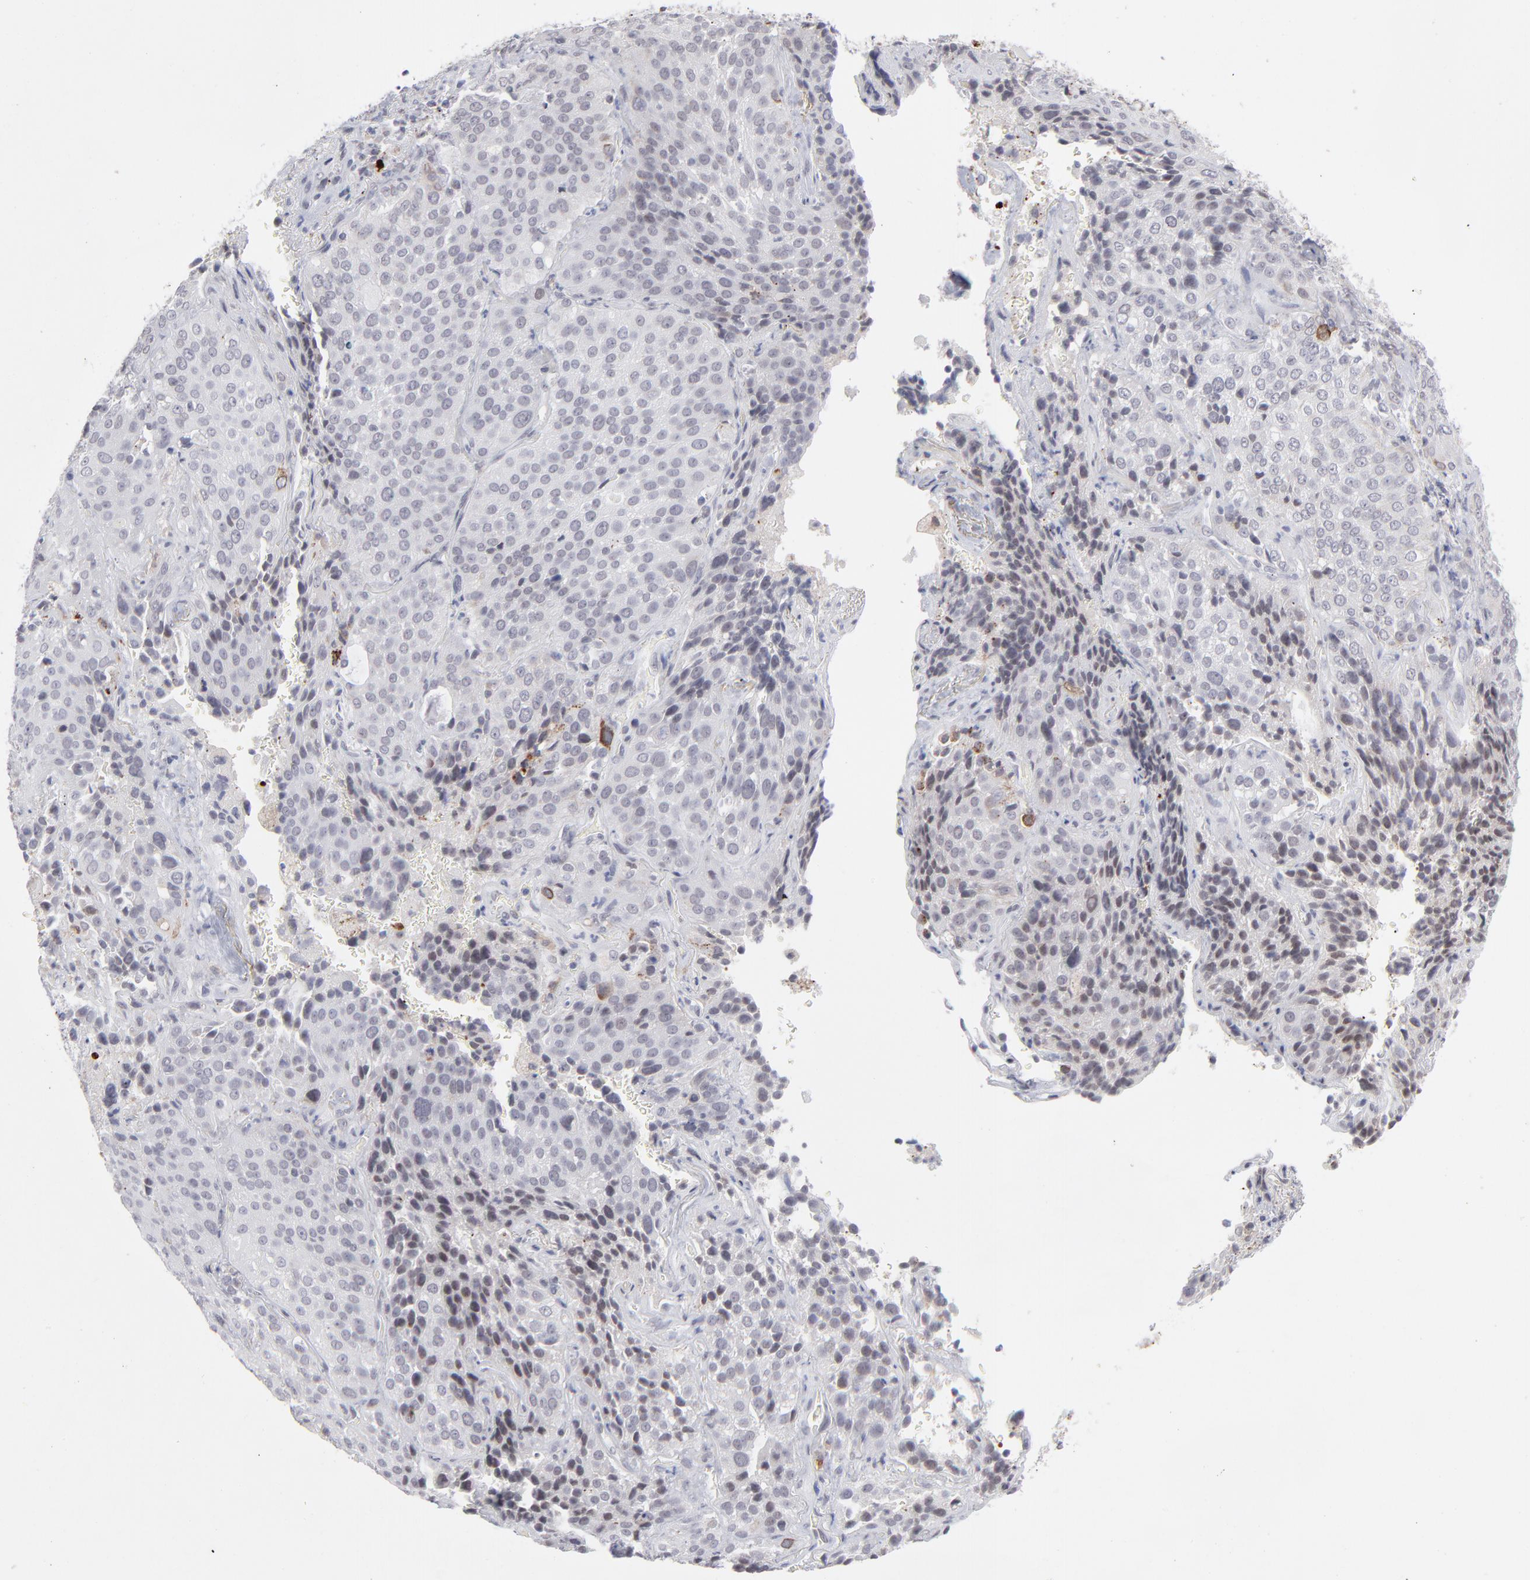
{"staining": {"intensity": "negative", "quantity": "none", "location": "none"}, "tissue": "lung cancer", "cell_type": "Tumor cells", "image_type": "cancer", "snomed": [{"axis": "morphology", "description": "Squamous cell carcinoma, NOS"}, {"axis": "topography", "description": "Lung"}], "caption": "IHC histopathology image of lung cancer stained for a protein (brown), which exhibits no positivity in tumor cells. (Immunohistochemistry (ihc), brightfield microscopy, high magnification).", "gene": "CCR2", "patient": {"sex": "male", "age": 54}}